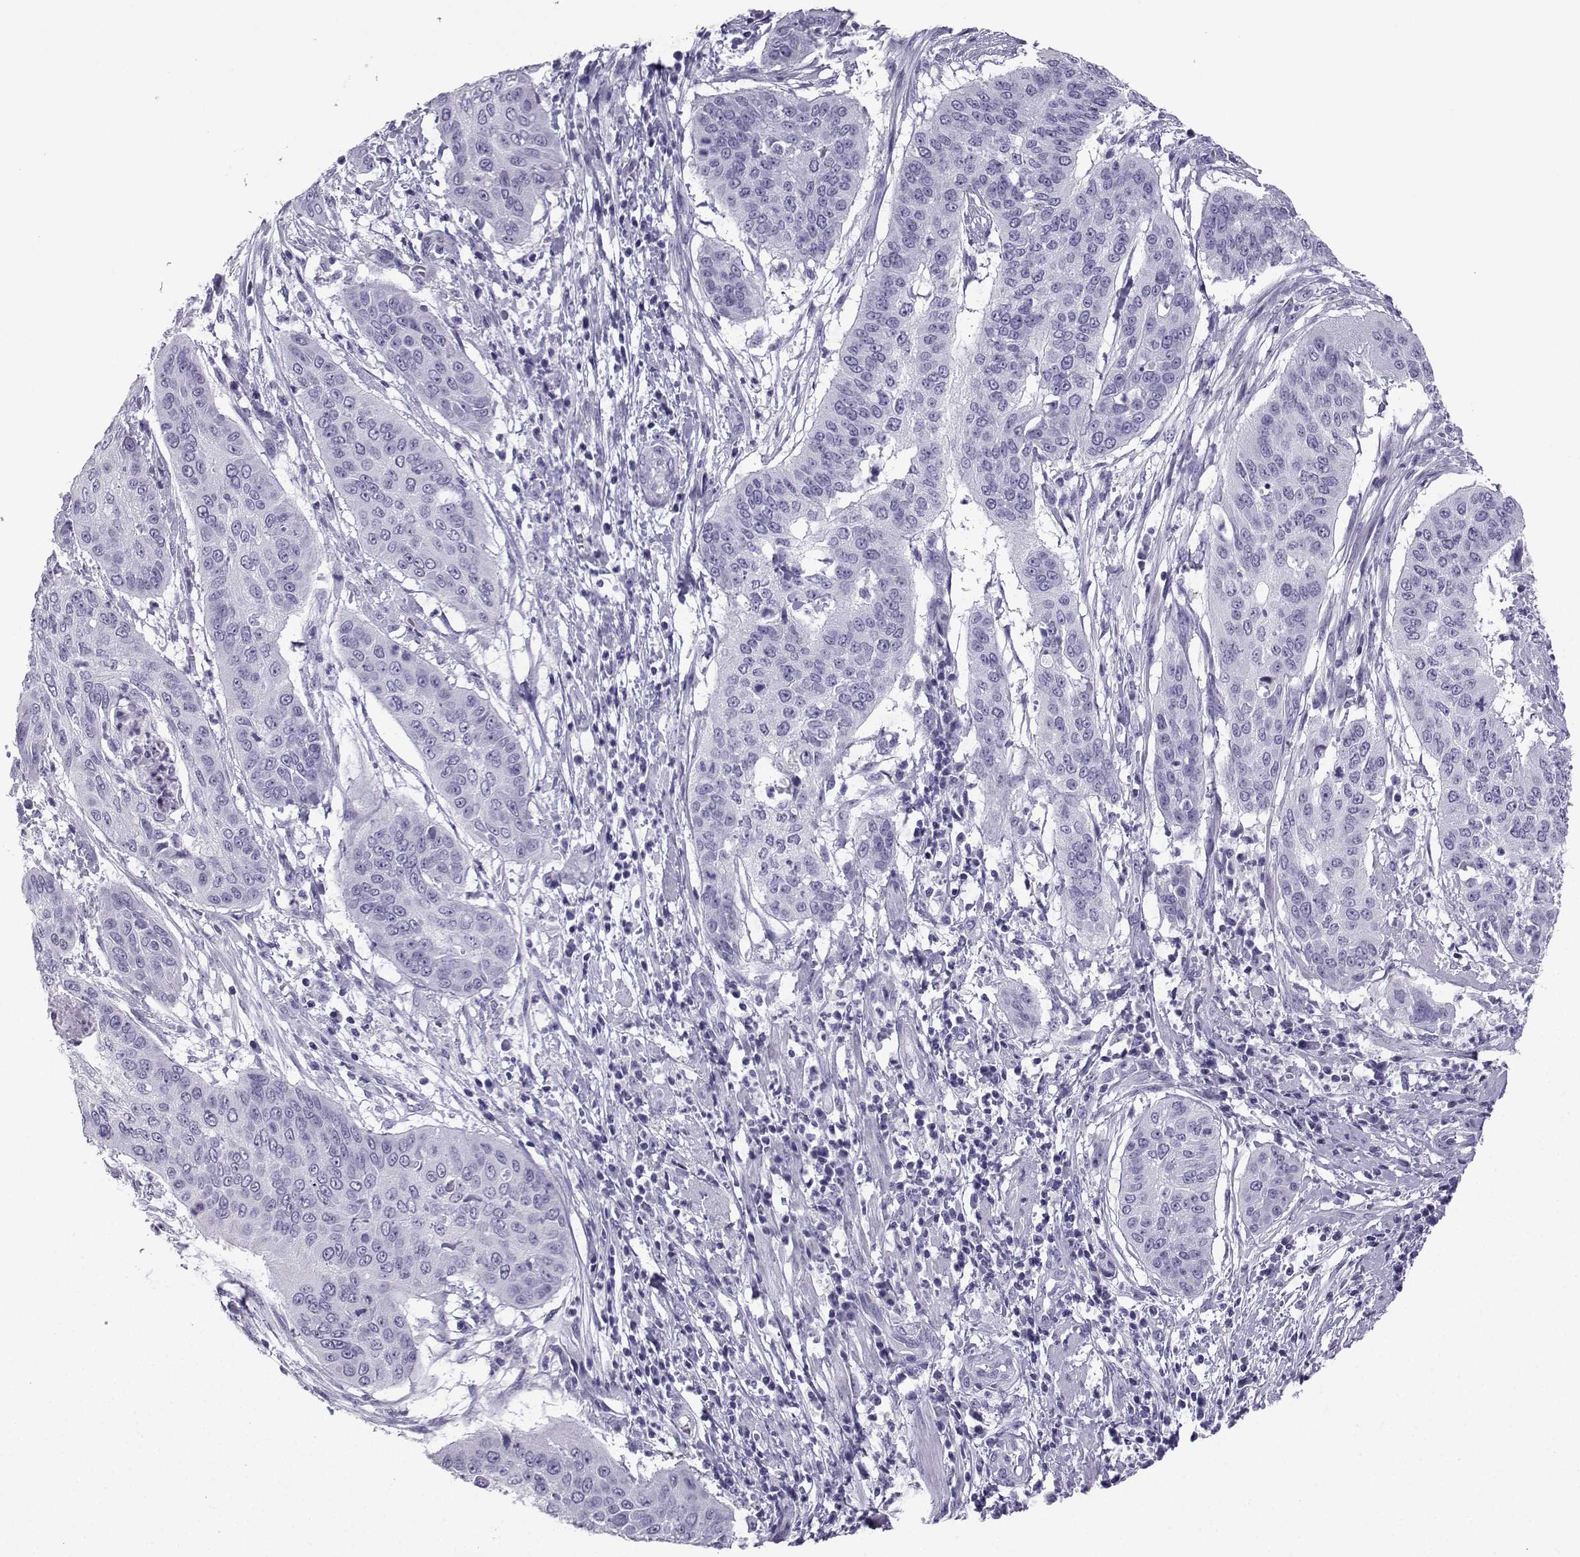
{"staining": {"intensity": "negative", "quantity": "none", "location": "none"}, "tissue": "cervical cancer", "cell_type": "Tumor cells", "image_type": "cancer", "snomed": [{"axis": "morphology", "description": "Squamous cell carcinoma, NOS"}, {"axis": "topography", "description": "Cervix"}], "caption": "Cervical squamous cell carcinoma was stained to show a protein in brown. There is no significant expression in tumor cells.", "gene": "NEFL", "patient": {"sex": "female", "age": 39}}